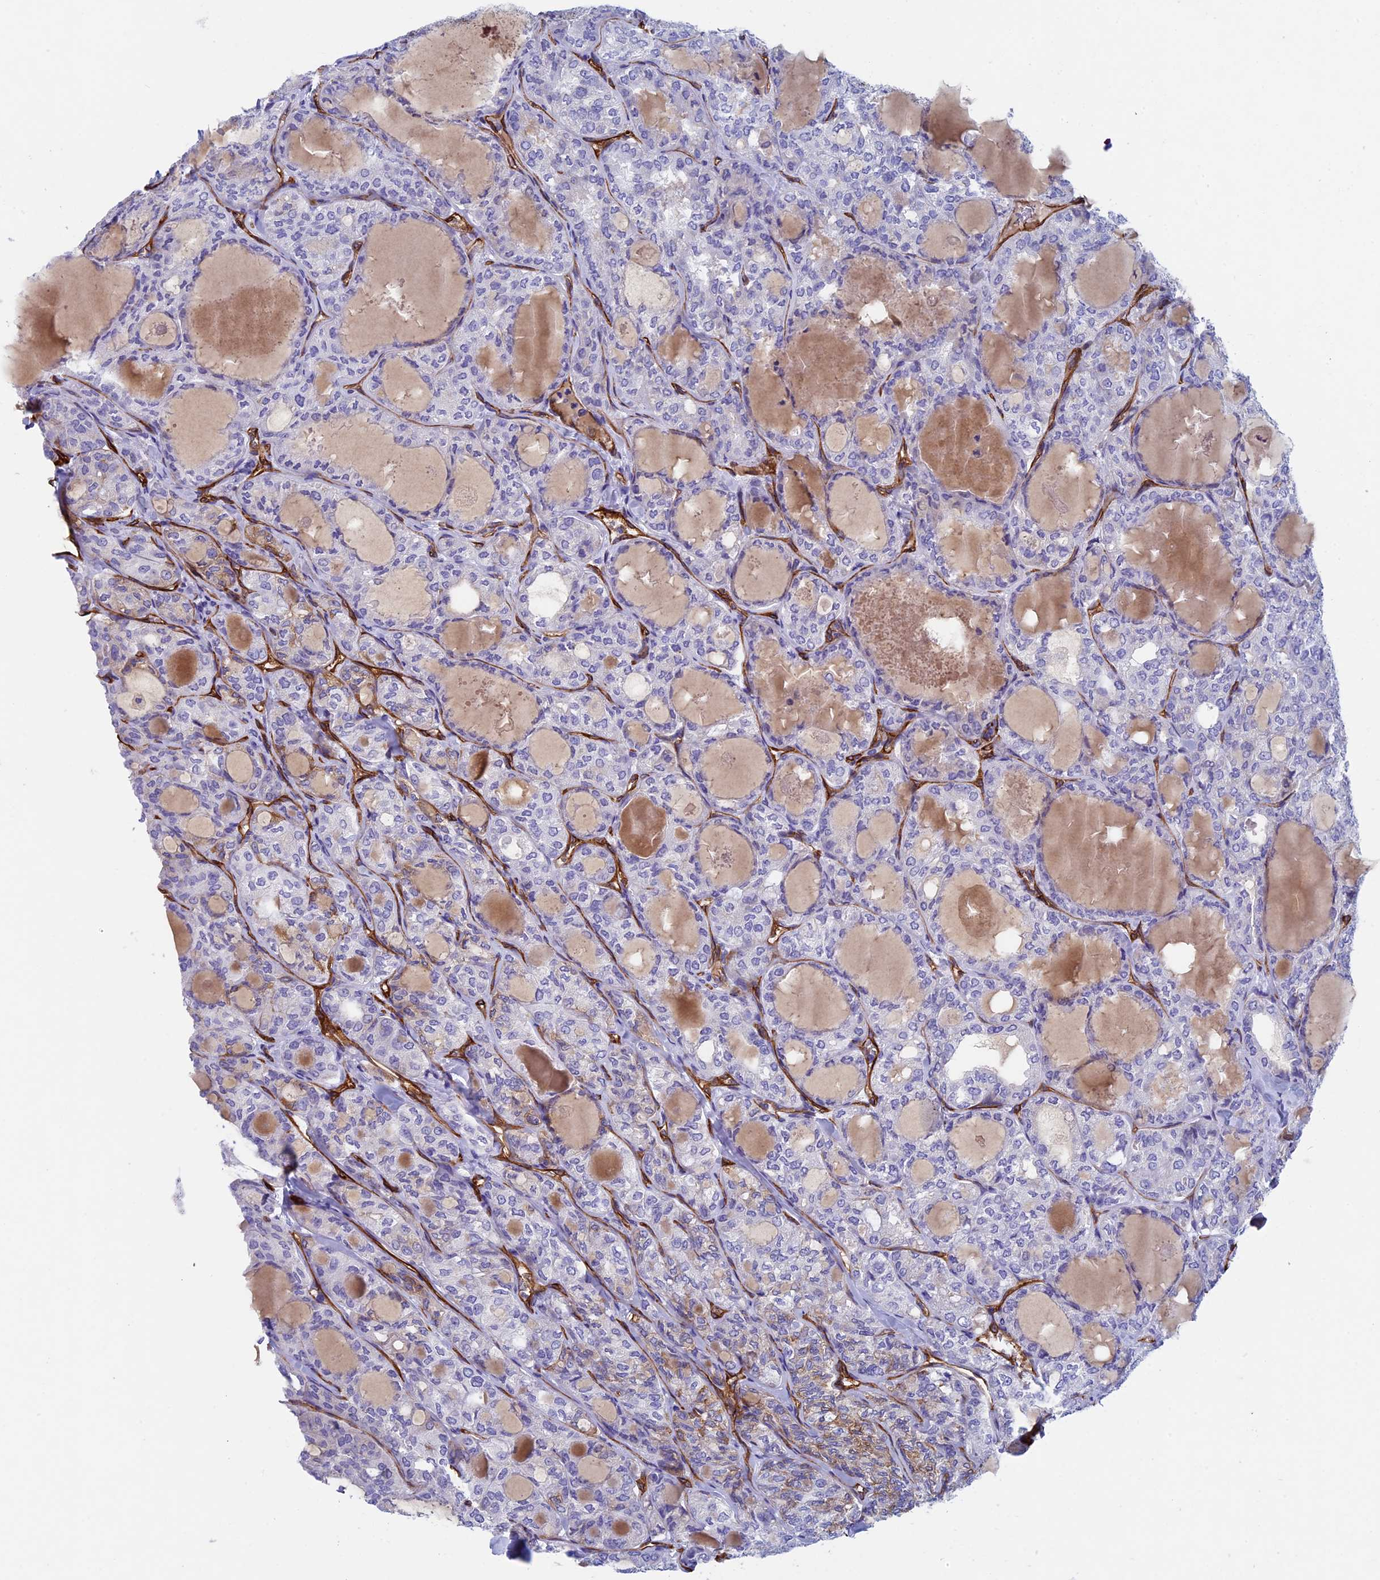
{"staining": {"intensity": "negative", "quantity": "none", "location": "none"}, "tissue": "thyroid cancer", "cell_type": "Tumor cells", "image_type": "cancer", "snomed": [{"axis": "morphology", "description": "Follicular adenoma carcinoma, NOS"}, {"axis": "topography", "description": "Thyroid gland"}], "caption": "The histopathology image demonstrates no staining of tumor cells in thyroid cancer. (Brightfield microscopy of DAB immunohistochemistry (IHC) at high magnification).", "gene": "INSYN1", "patient": {"sex": "male", "age": 75}}